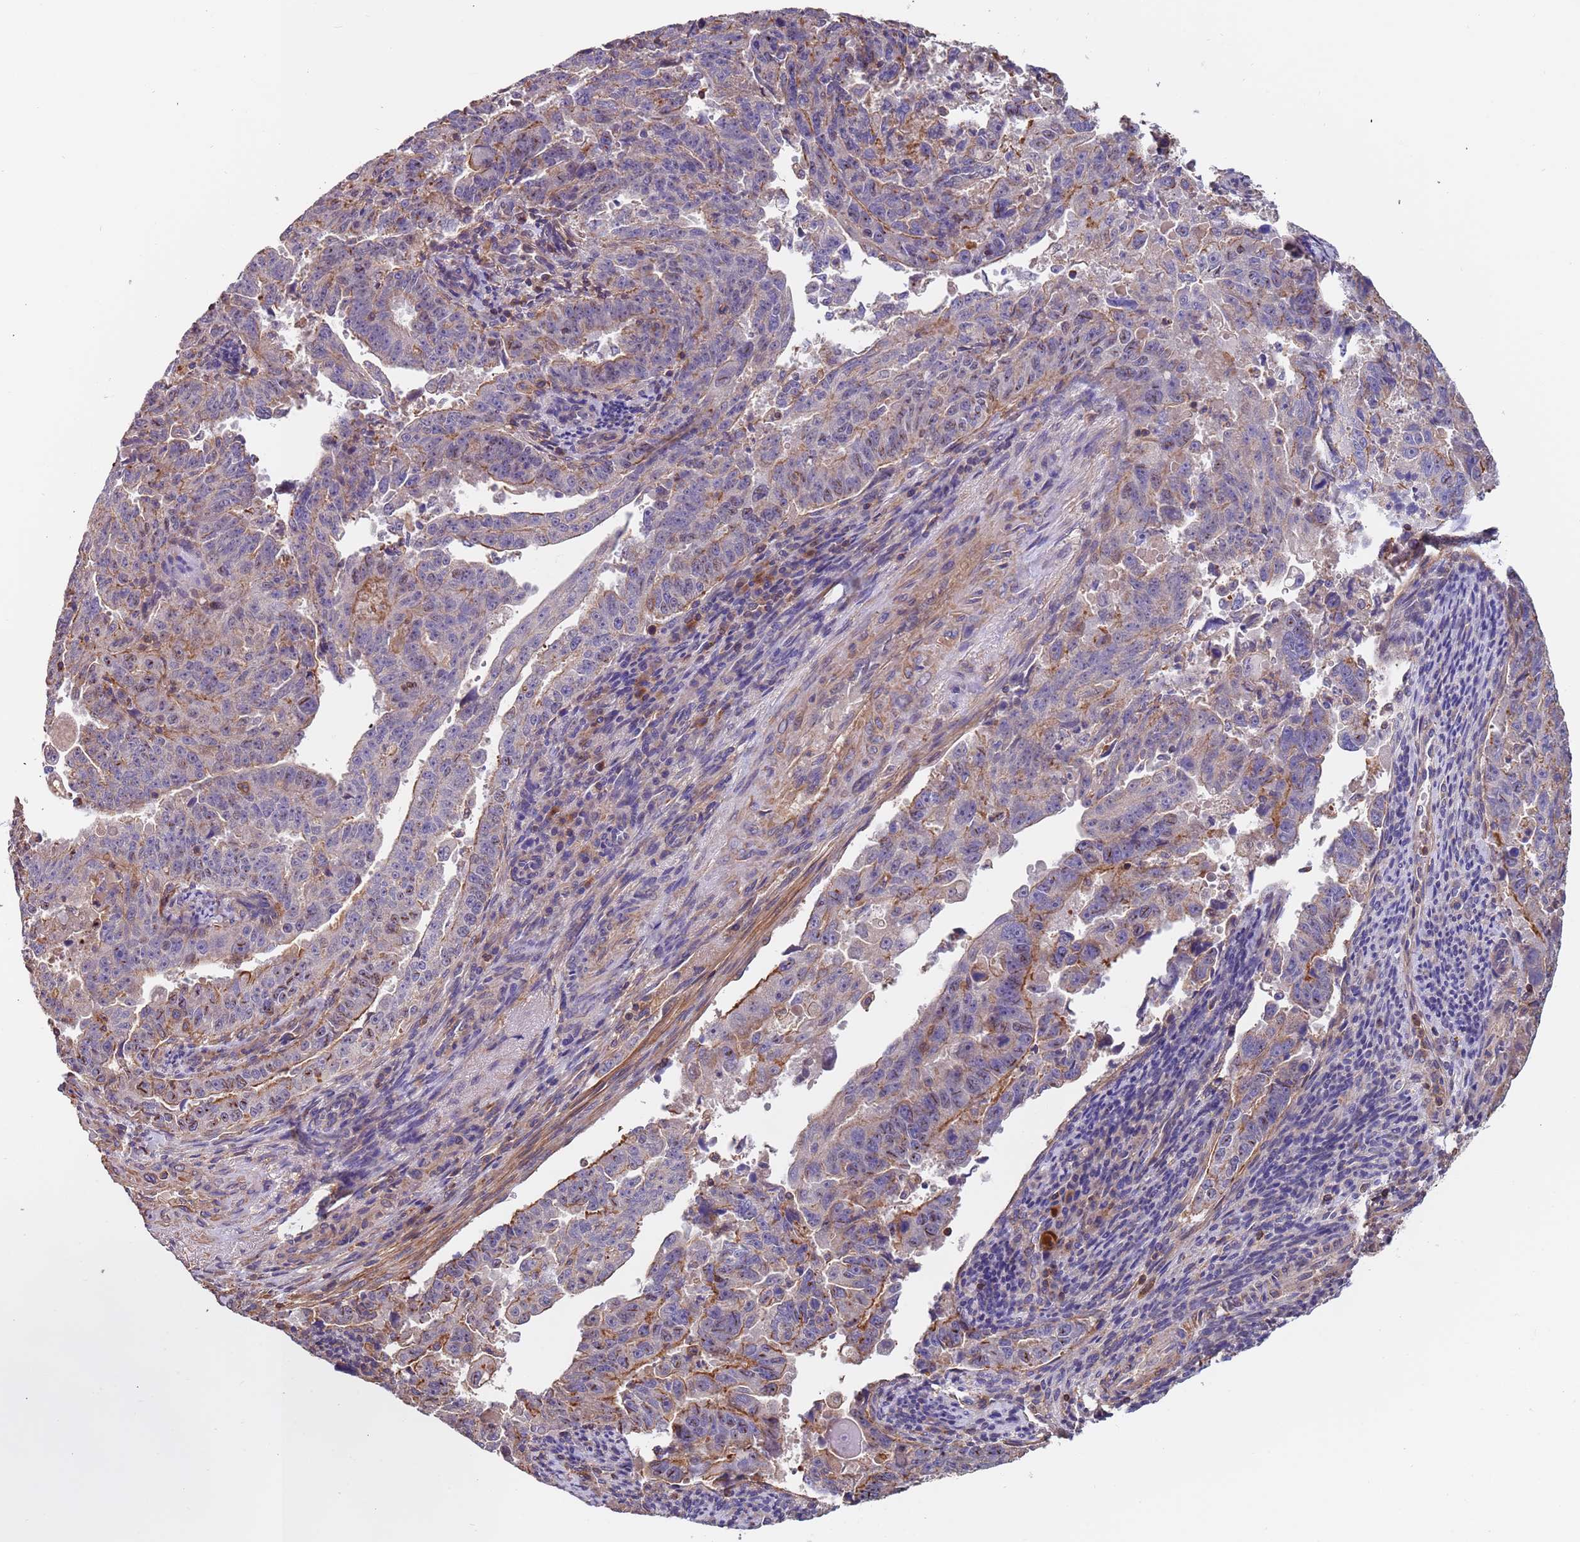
{"staining": {"intensity": "negative", "quantity": "none", "location": "none"}, "tissue": "endometrial cancer", "cell_type": "Tumor cells", "image_type": "cancer", "snomed": [{"axis": "morphology", "description": "Adenocarcinoma, NOS"}, {"axis": "topography", "description": "Endometrium"}], "caption": "An immunohistochemistry image of endometrial cancer is shown. There is no staining in tumor cells of endometrial cancer.", "gene": "SYT4", "patient": {"sex": "female", "age": 65}}